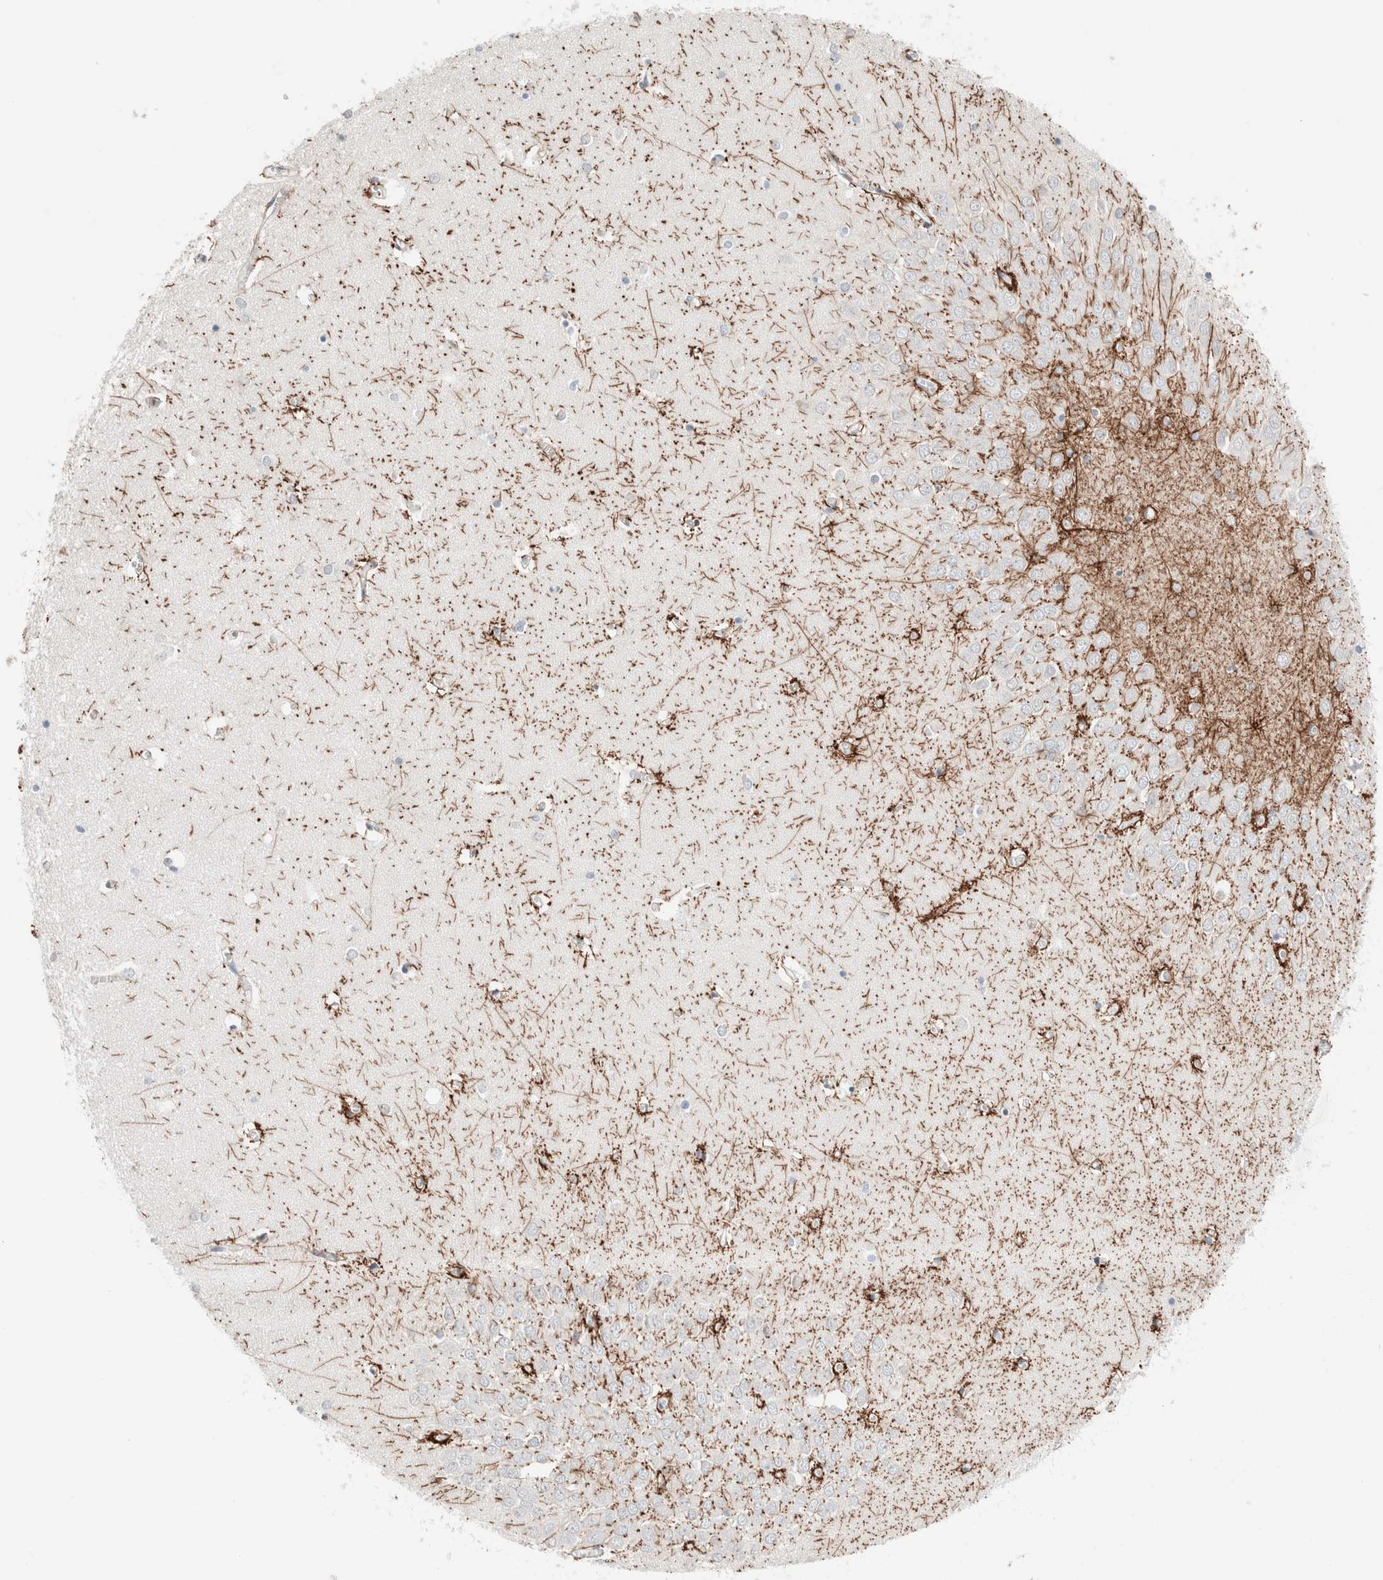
{"staining": {"intensity": "moderate", "quantity": "<25%", "location": "cytoplasmic/membranous"}, "tissue": "hippocampus", "cell_type": "Glial cells", "image_type": "normal", "snomed": [{"axis": "morphology", "description": "Normal tissue, NOS"}, {"axis": "topography", "description": "Hippocampus"}], "caption": "Hippocampus stained with DAB (3,3'-diaminobenzidine) immunohistochemistry (IHC) displays low levels of moderate cytoplasmic/membranous staining in approximately <25% of glial cells.", "gene": "CASC3", "patient": {"sex": "male", "age": 70}}